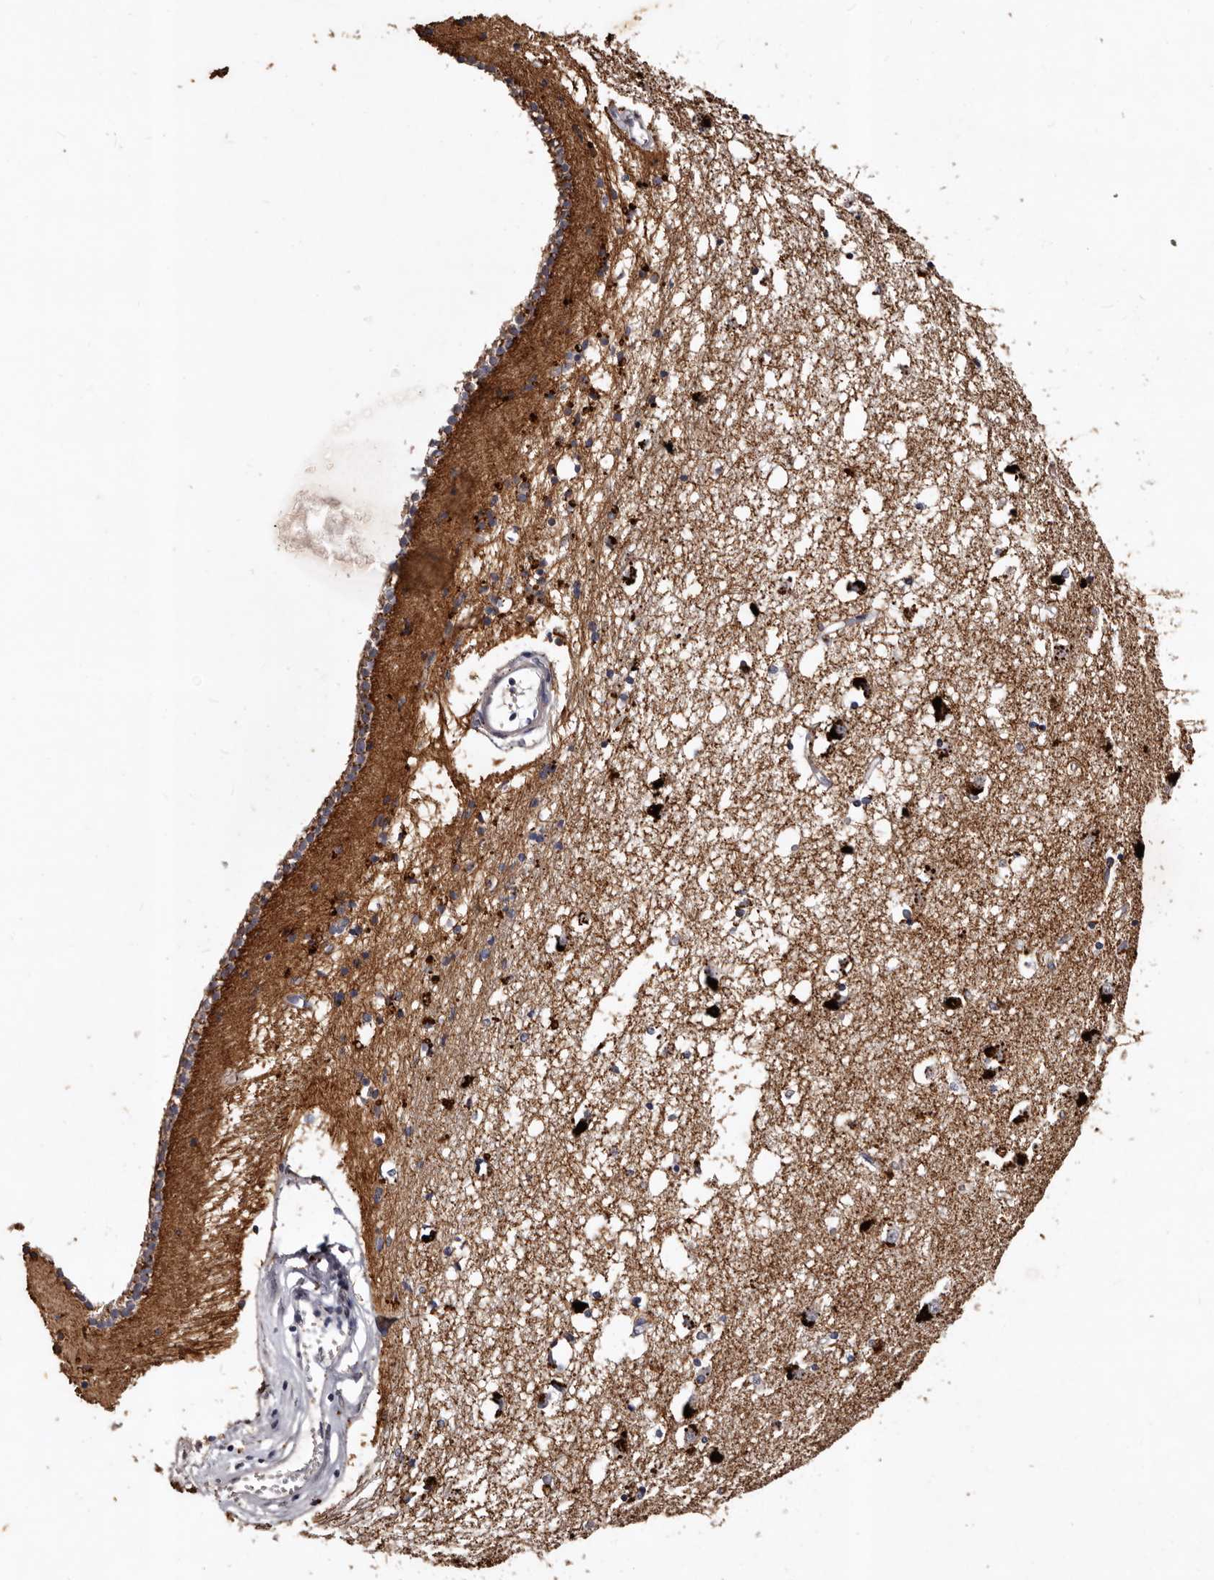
{"staining": {"intensity": "moderate", "quantity": "<25%", "location": "cytoplasmic/membranous"}, "tissue": "caudate", "cell_type": "Glial cells", "image_type": "normal", "snomed": [{"axis": "morphology", "description": "Normal tissue, NOS"}, {"axis": "topography", "description": "Lateral ventricle wall"}], "caption": "Human caudate stained with a brown dye shows moderate cytoplasmic/membranous positive expression in about <25% of glial cells.", "gene": "SLC10A4", "patient": {"sex": "male", "age": 45}}